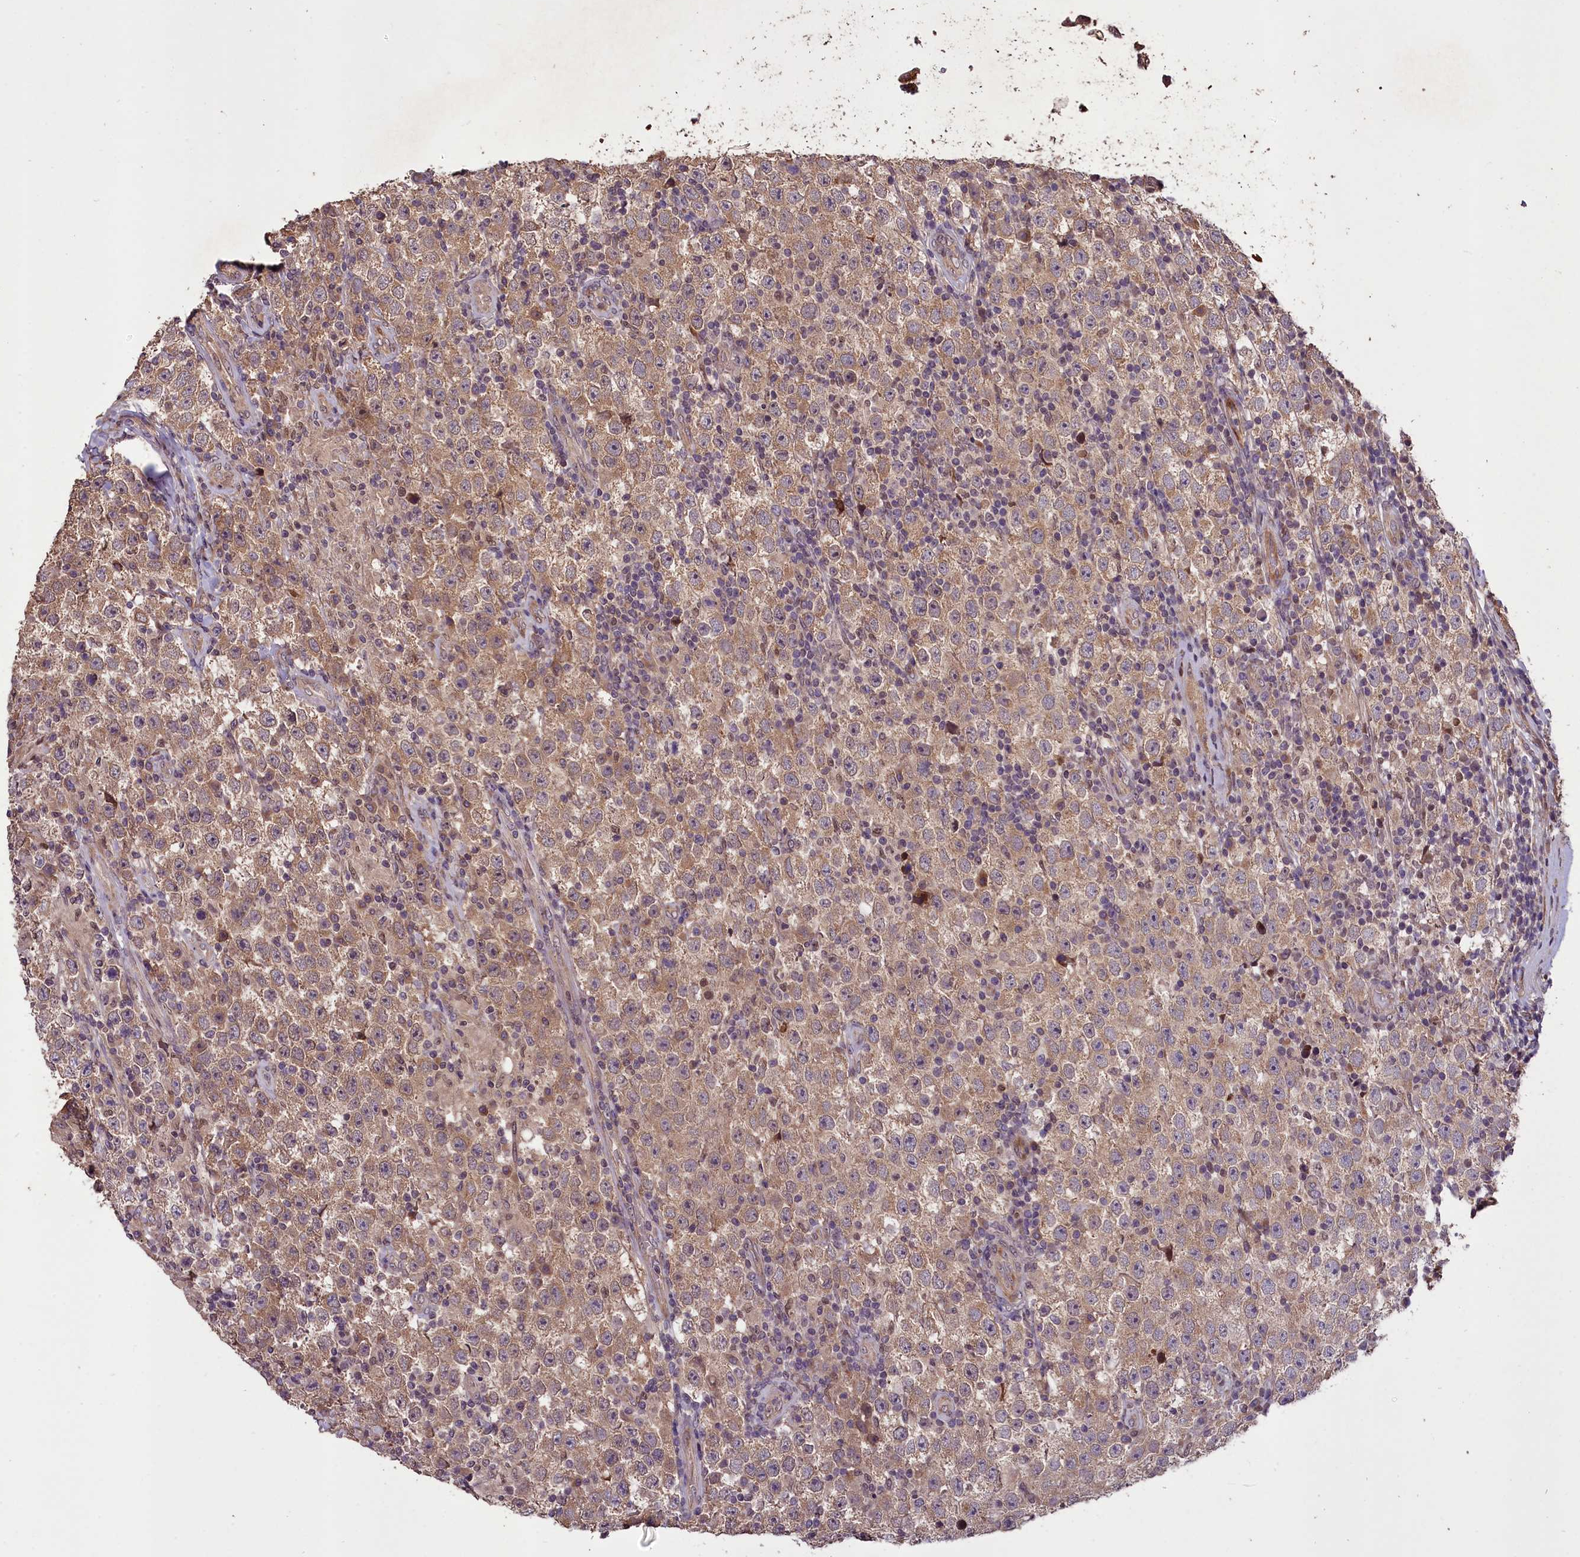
{"staining": {"intensity": "weak", "quantity": ">75%", "location": "cytoplasmic/membranous"}, "tissue": "testis cancer", "cell_type": "Tumor cells", "image_type": "cancer", "snomed": [{"axis": "morphology", "description": "Normal tissue, NOS"}, {"axis": "morphology", "description": "Urothelial carcinoma, High grade"}, {"axis": "morphology", "description": "Seminoma, NOS"}, {"axis": "morphology", "description": "Carcinoma, Embryonal, NOS"}, {"axis": "topography", "description": "Urinary bladder"}, {"axis": "topography", "description": "Testis"}], "caption": "Testis embryonal carcinoma stained with a protein marker demonstrates weak staining in tumor cells.", "gene": "DNAJB9", "patient": {"sex": "male", "age": 41}}